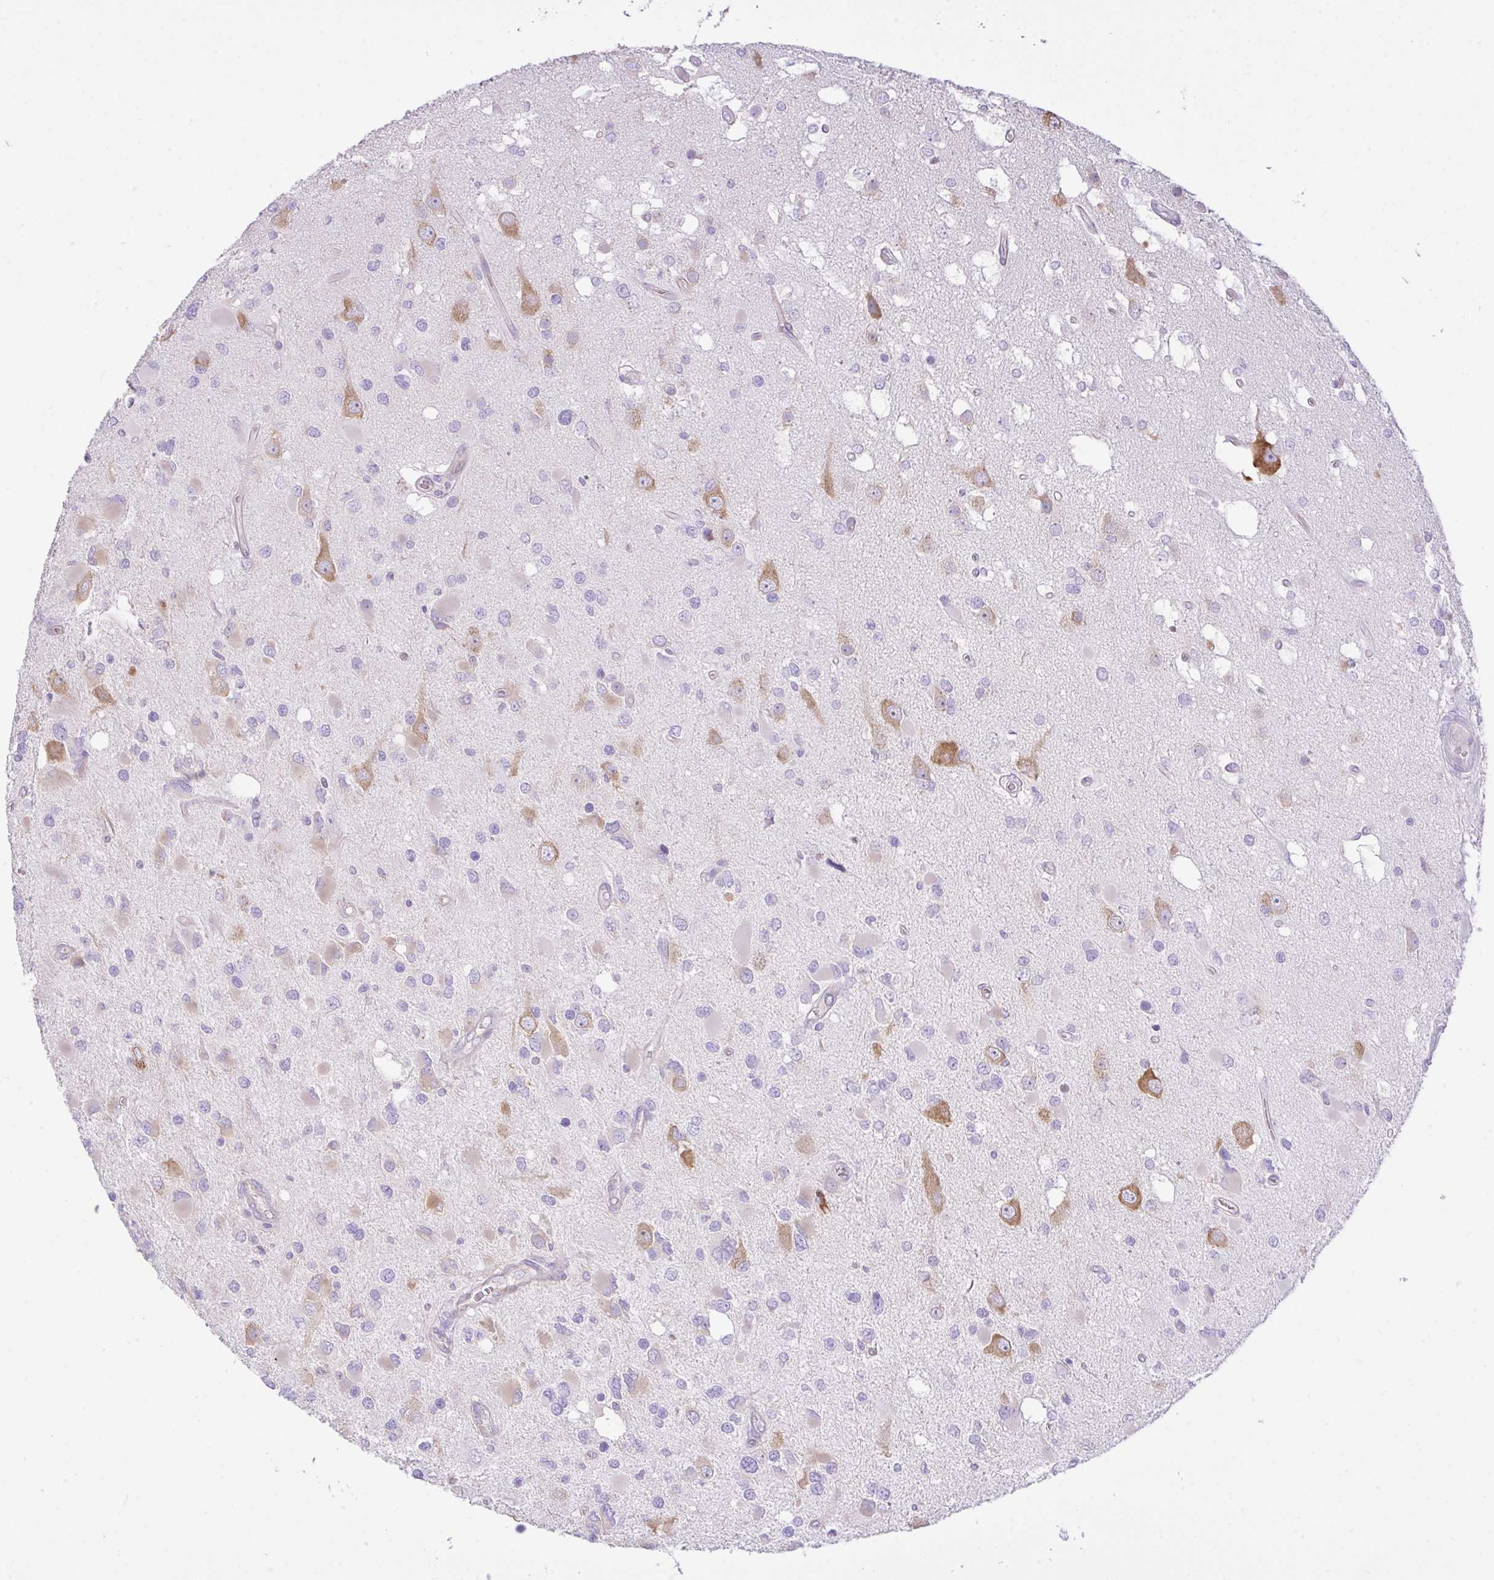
{"staining": {"intensity": "negative", "quantity": "none", "location": "none"}, "tissue": "glioma", "cell_type": "Tumor cells", "image_type": "cancer", "snomed": [{"axis": "morphology", "description": "Glioma, malignant, High grade"}, {"axis": "topography", "description": "Brain"}], "caption": "An immunohistochemistry photomicrograph of malignant glioma (high-grade) is shown. There is no staining in tumor cells of malignant glioma (high-grade).", "gene": "EEF1A2", "patient": {"sex": "male", "age": 53}}